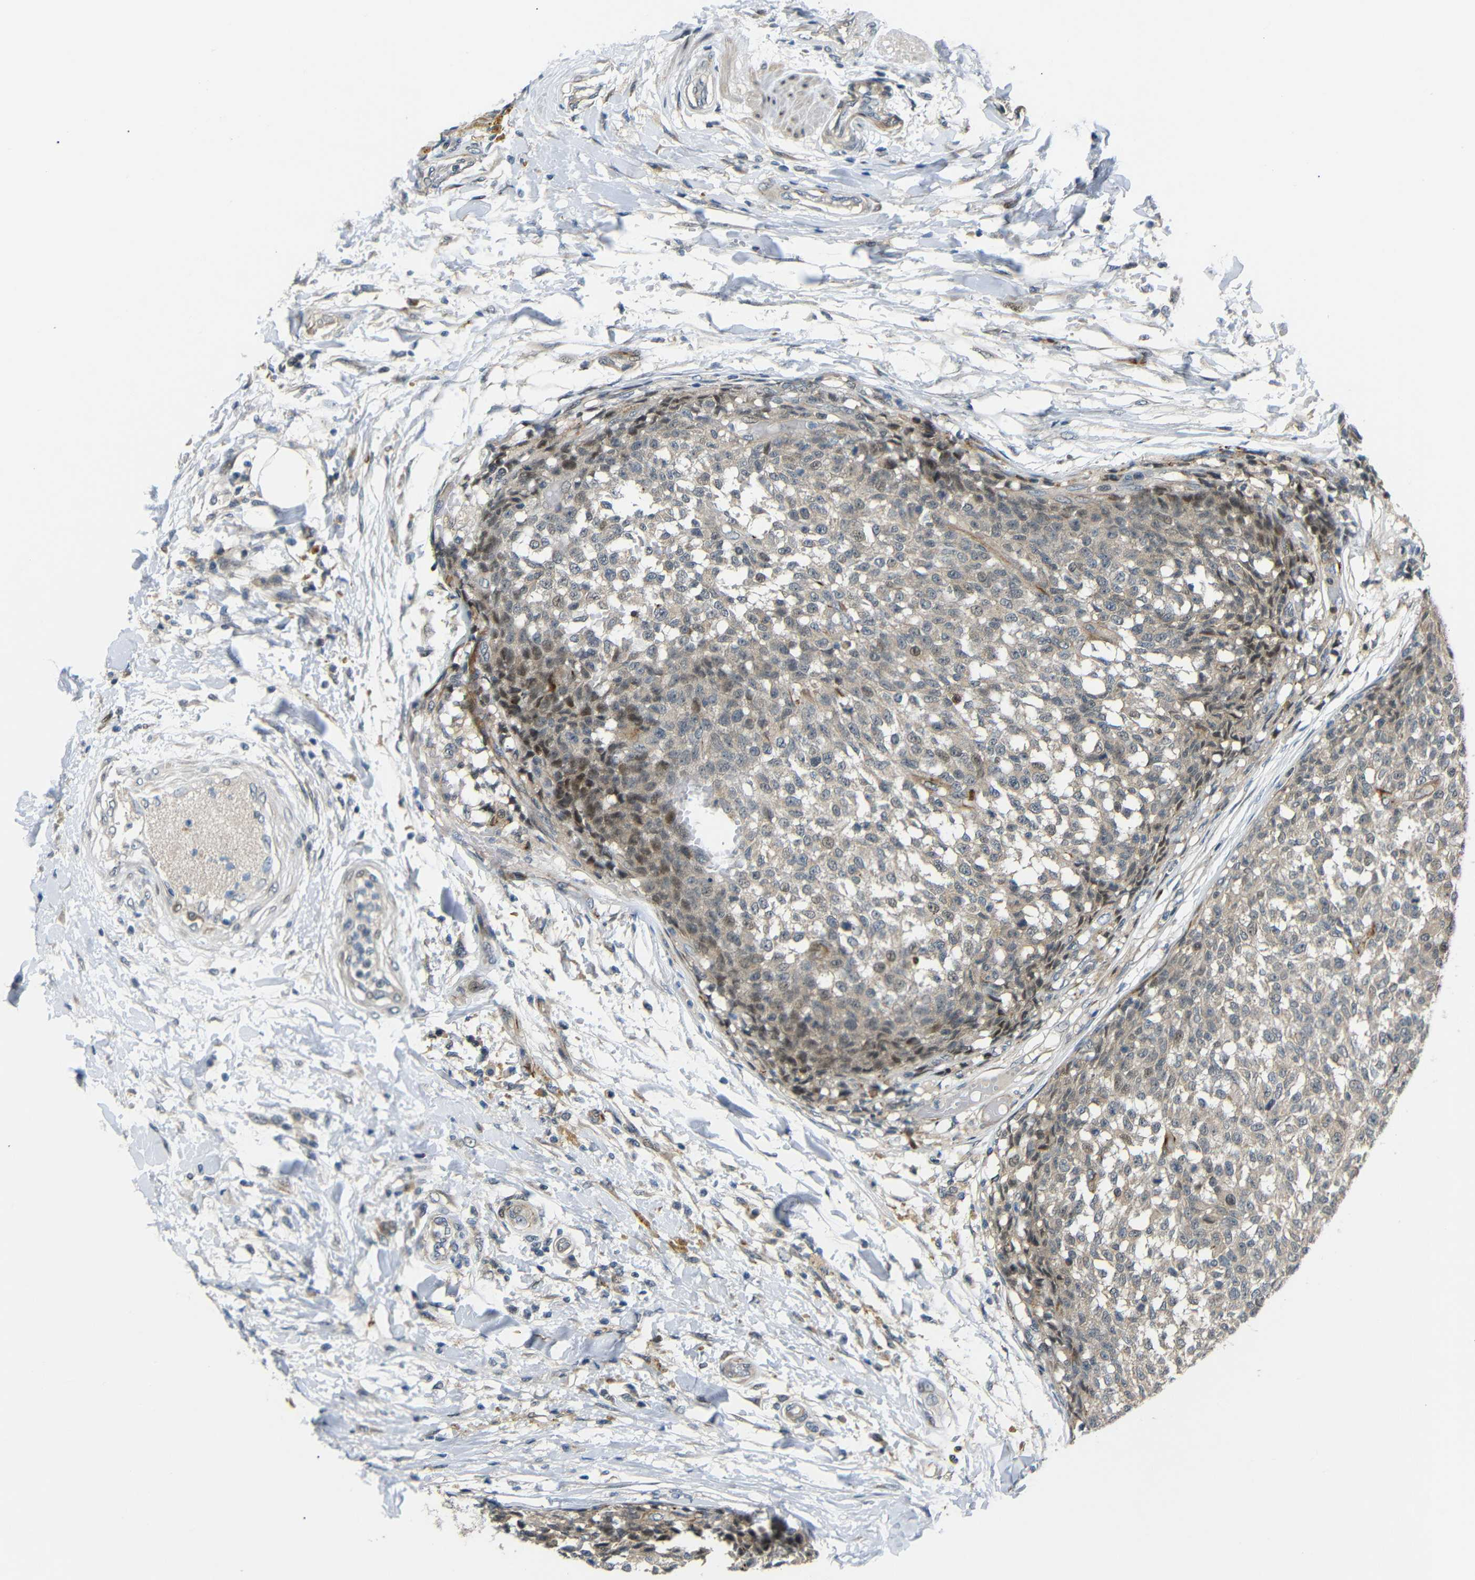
{"staining": {"intensity": "weak", "quantity": ">75%", "location": "cytoplasmic/membranous,nuclear"}, "tissue": "testis cancer", "cell_type": "Tumor cells", "image_type": "cancer", "snomed": [{"axis": "morphology", "description": "Seminoma, NOS"}, {"axis": "topography", "description": "Testis"}], "caption": "Testis cancer (seminoma) stained for a protein (brown) exhibits weak cytoplasmic/membranous and nuclear positive staining in approximately >75% of tumor cells.", "gene": "SYDE1", "patient": {"sex": "male", "age": 59}}